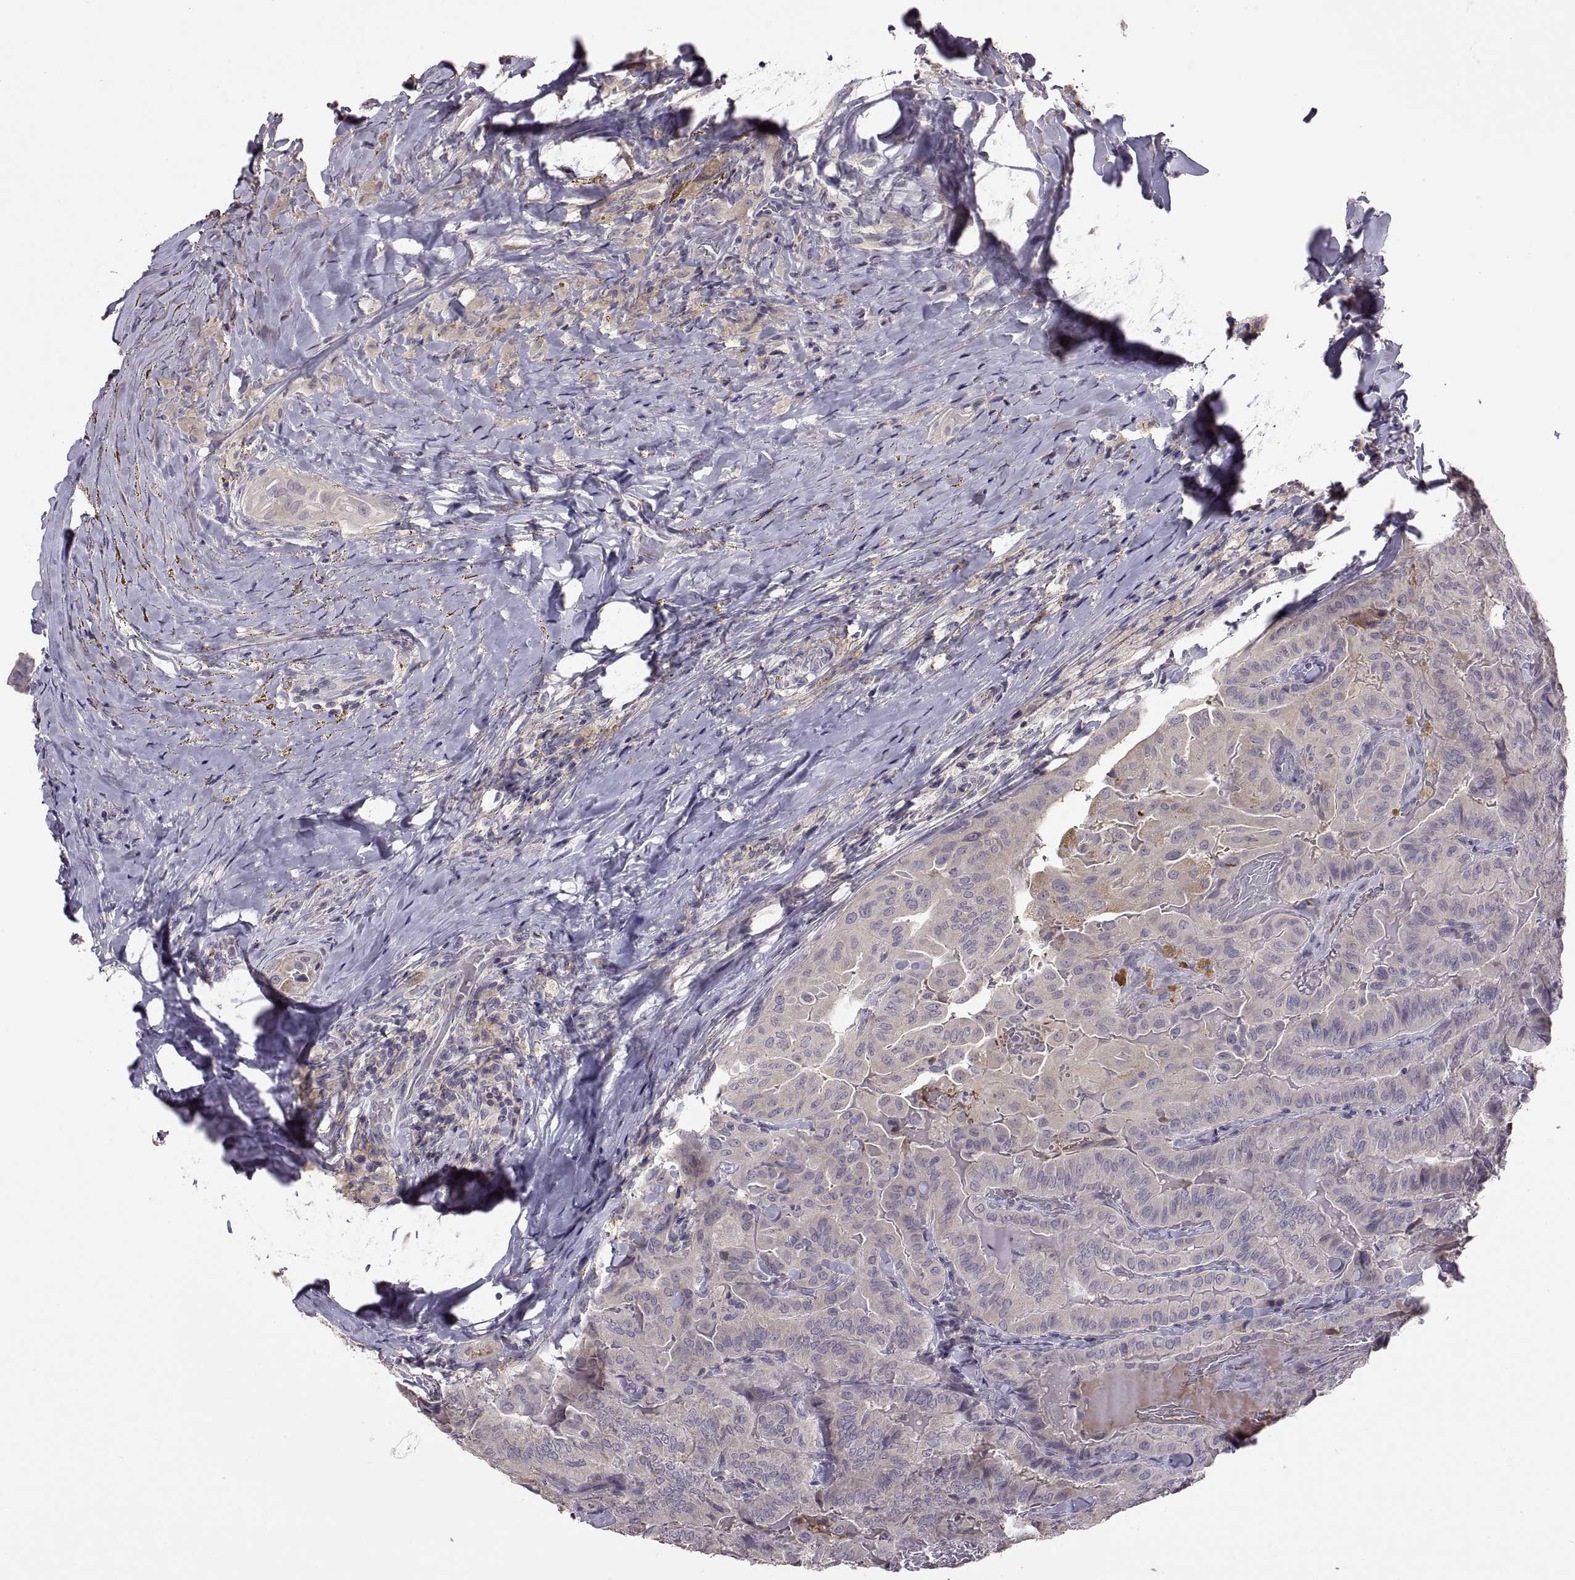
{"staining": {"intensity": "negative", "quantity": "none", "location": "none"}, "tissue": "thyroid cancer", "cell_type": "Tumor cells", "image_type": "cancer", "snomed": [{"axis": "morphology", "description": "Papillary adenocarcinoma, NOS"}, {"axis": "topography", "description": "Thyroid gland"}], "caption": "Immunohistochemistry of human papillary adenocarcinoma (thyroid) exhibits no positivity in tumor cells.", "gene": "NMNAT2", "patient": {"sex": "female", "age": 68}}